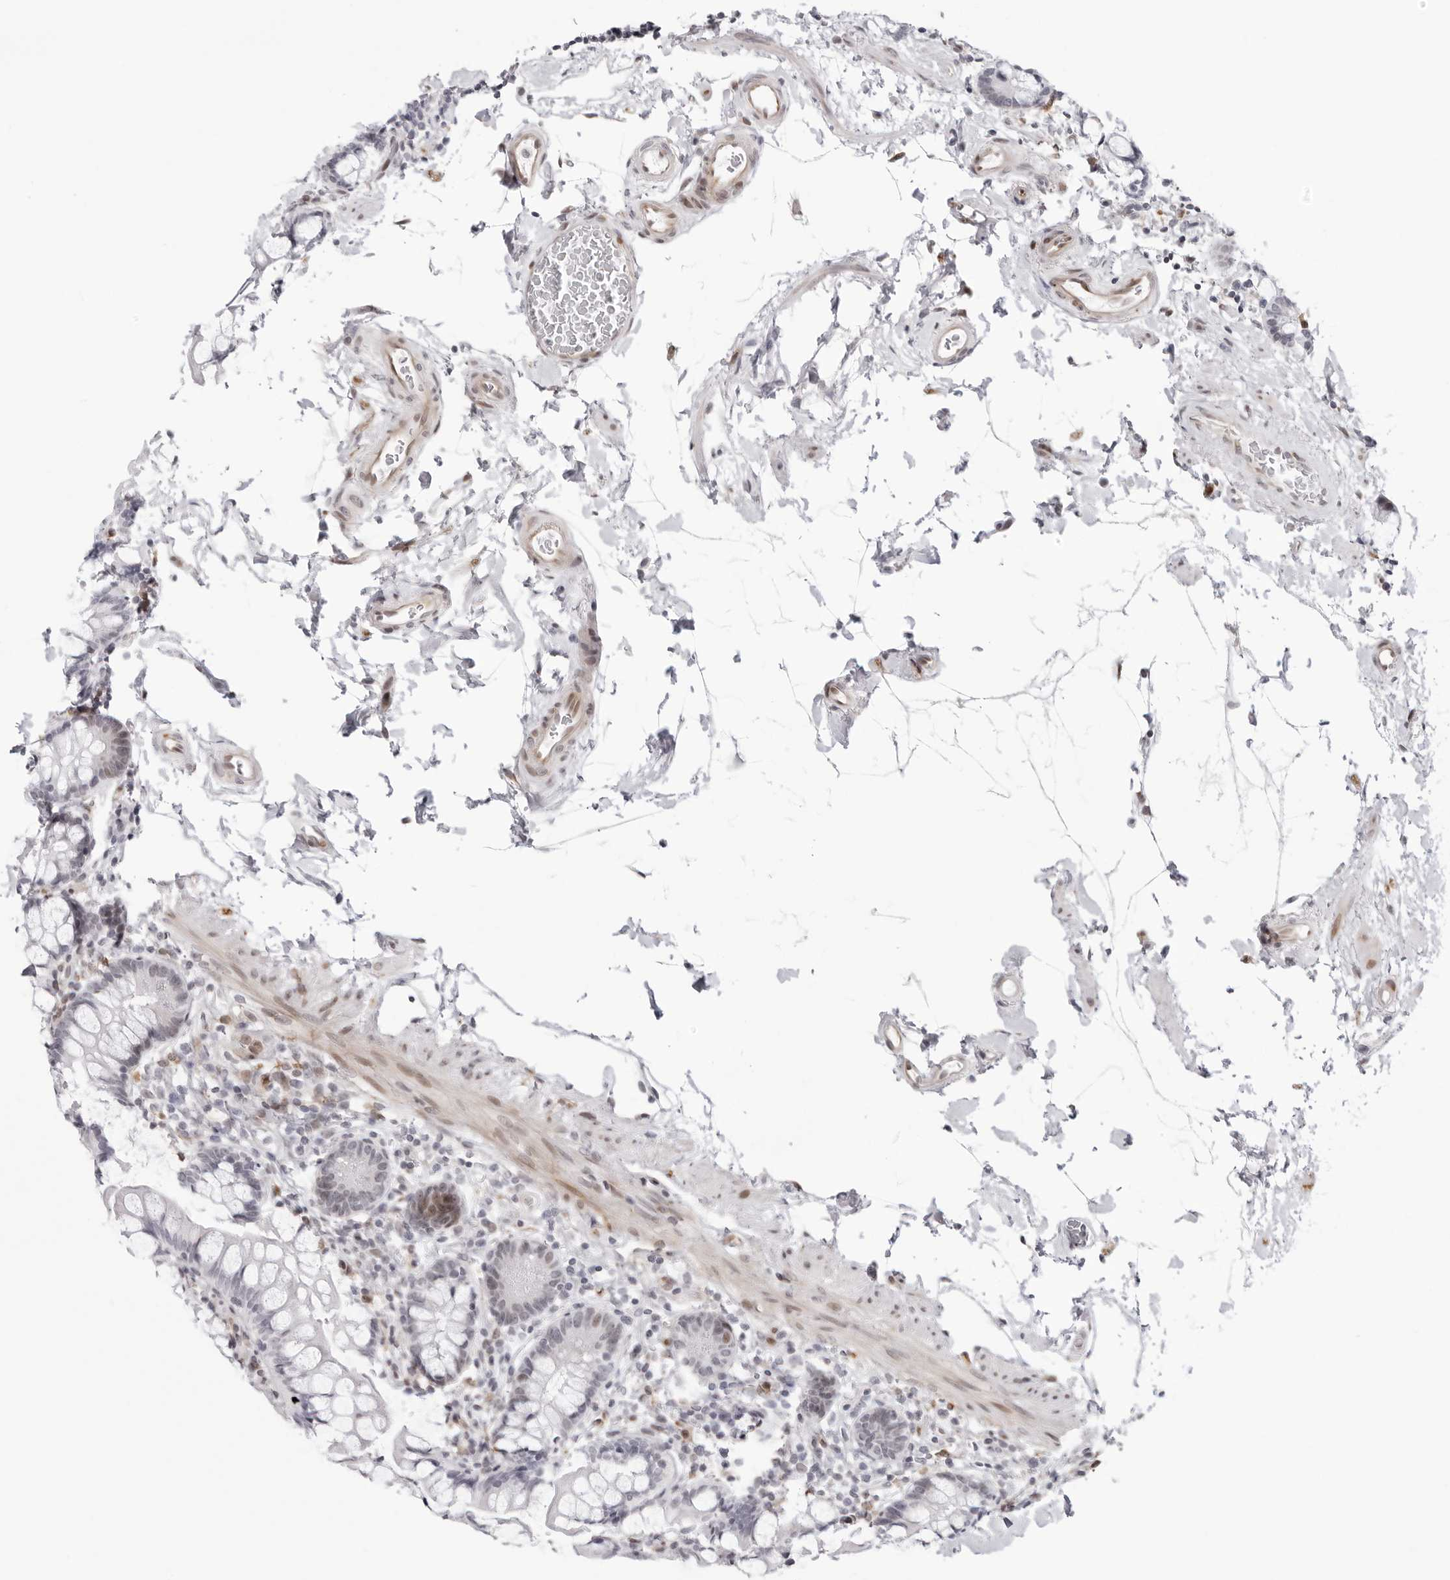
{"staining": {"intensity": "weak", "quantity": "<25%", "location": "nuclear"}, "tissue": "small intestine", "cell_type": "Glandular cells", "image_type": "normal", "snomed": [{"axis": "morphology", "description": "Normal tissue, NOS"}, {"axis": "topography", "description": "Small intestine"}], "caption": "Immunohistochemical staining of benign small intestine shows no significant positivity in glandular cells.", "gene": "NTPCR", "patient": {"sex": "female", "age": 84}}